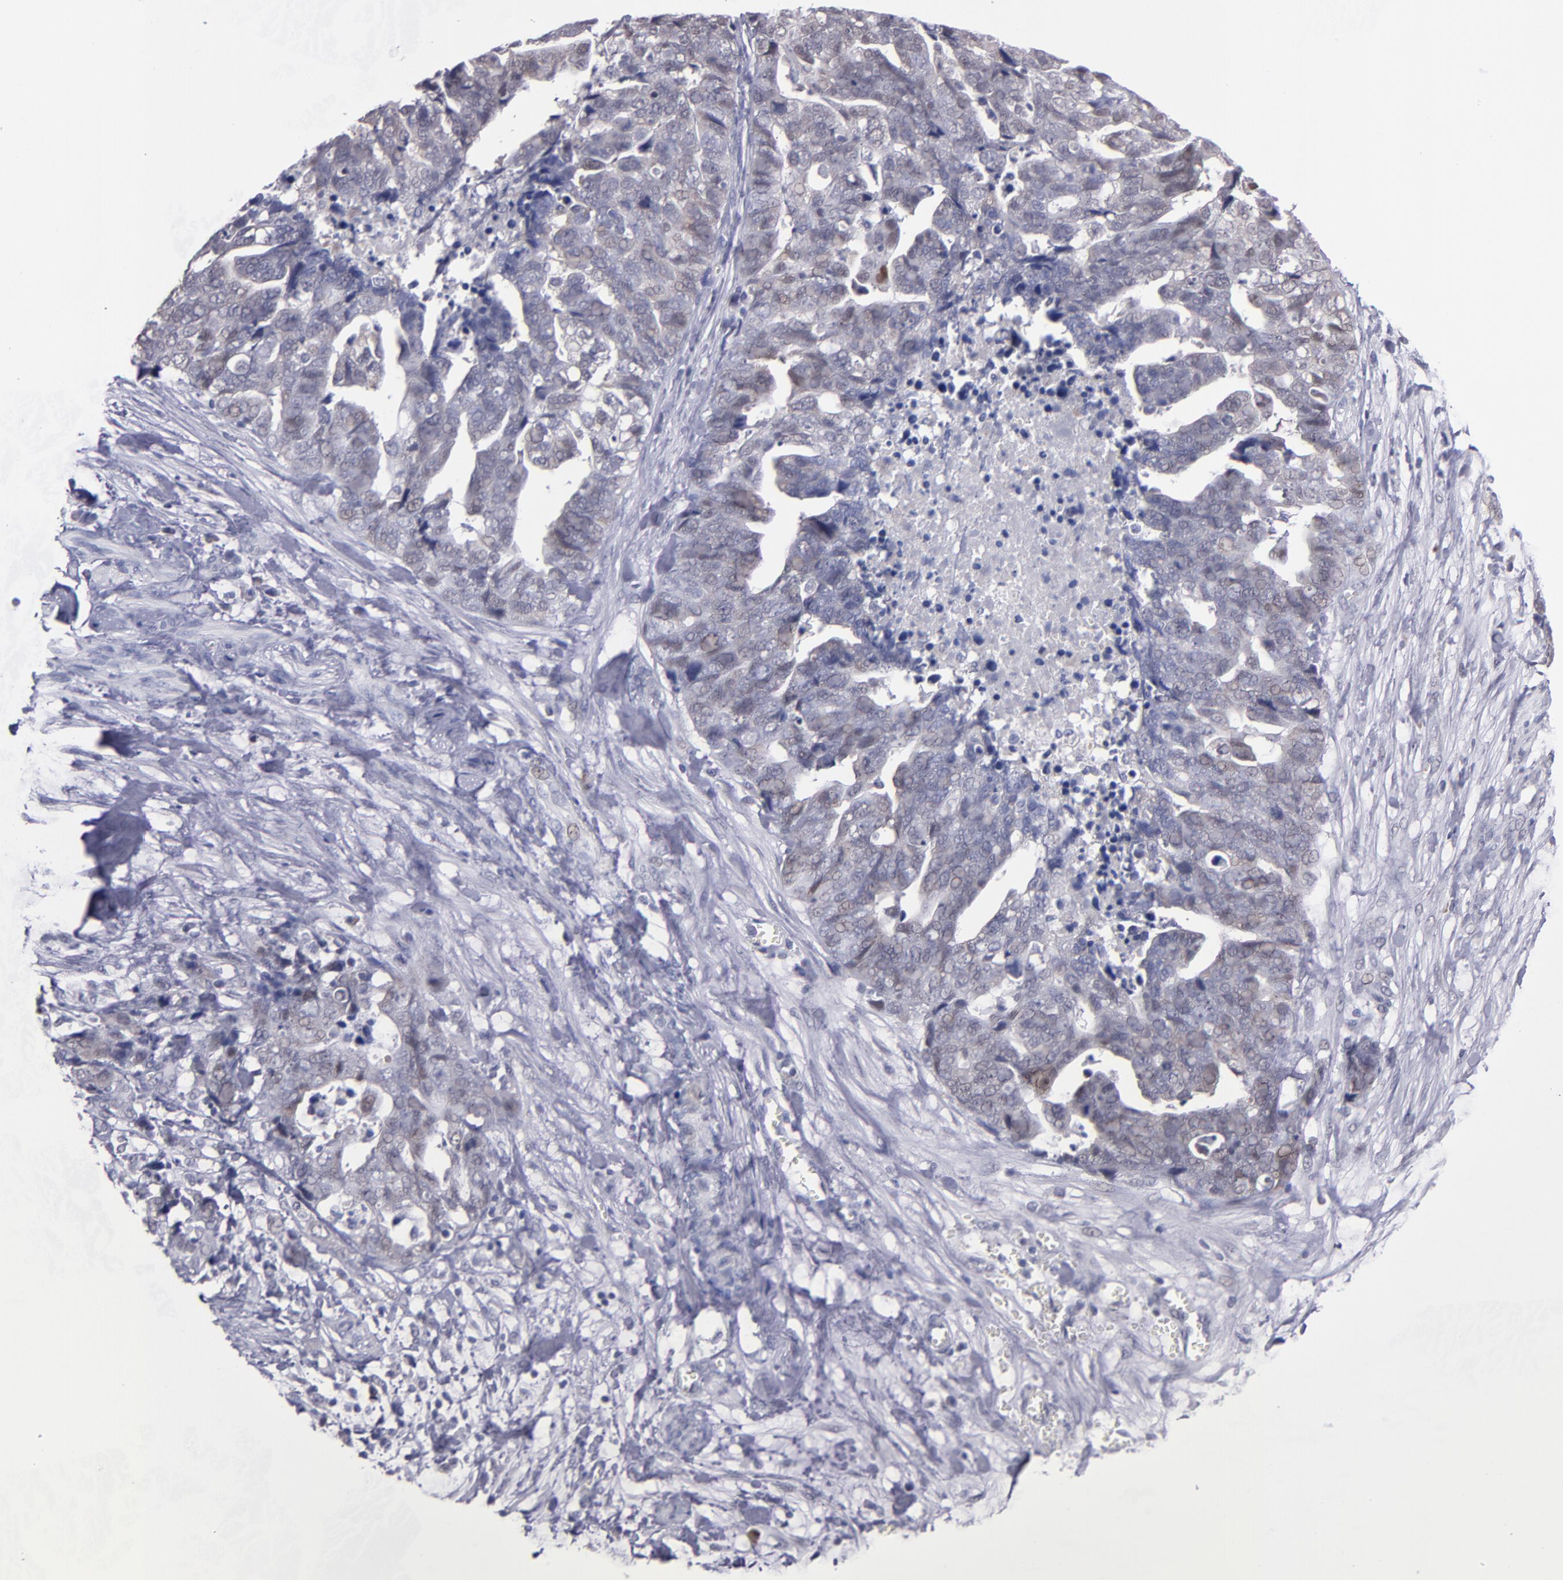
{"staining": {"intensity": "weak", "quantity": "<25%", "location": "cytoplasmic/membranous"}, "tissue": "ovarian cancer", "cell_type": "Tumor cells", "image_type": "cancer", "snomed": [{"axis": "morphology", "description": "Normal tissue, NOS"}, {"axis": "morphology", "description": "Cystadenocarcinoma, serous, NOS"}, {"axis": "topography", "description": "Fallopian tube"}, {"axis": "topography", "description": "Ovary"}], "caption": "Histopathology image shows no protein positivity in tumor cells of ovarian cancer tissue. (IHC, brightfield microscopy, high magnification).", "gene": "OTUB2", "patient": {"sex": "female", "age": 56}}